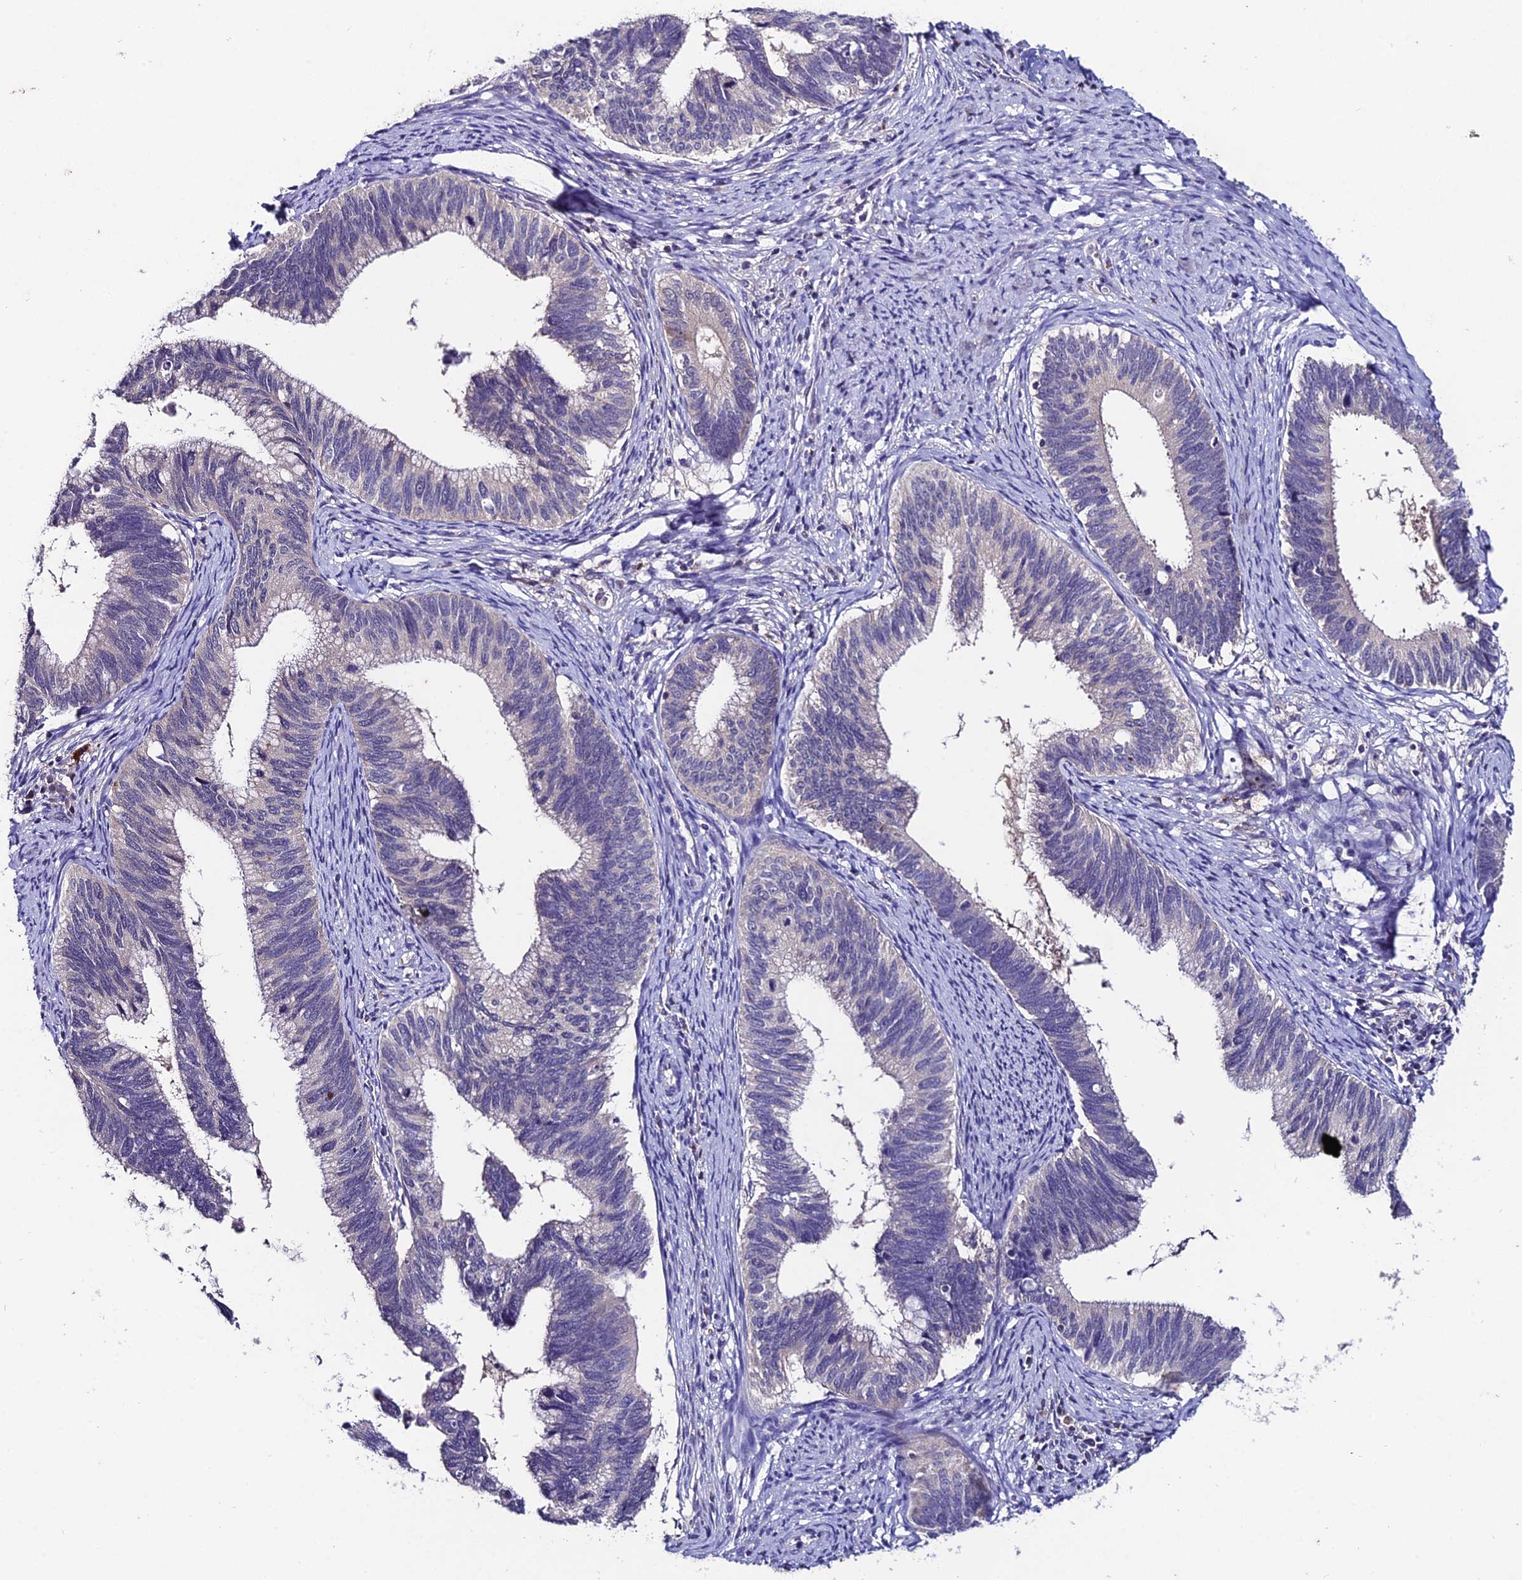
{"staining": {"intensity": "negative", "quantity": "none", "location": "none"}, "tissue": "cervical cancer", "cell_type": "Tumor cells", "image_type": "cancer", "snomed": [{"axis": "morphology", "description": "Adenocarcinoma, NOS"}, {"axis": "topography", "description": "Cervix"}], "caption": "There is no significant positivity in tumor cells of cervical adenocarcinoma.", "gene": "LGALS7", "patient": {"sex": "female", "age": 42}}